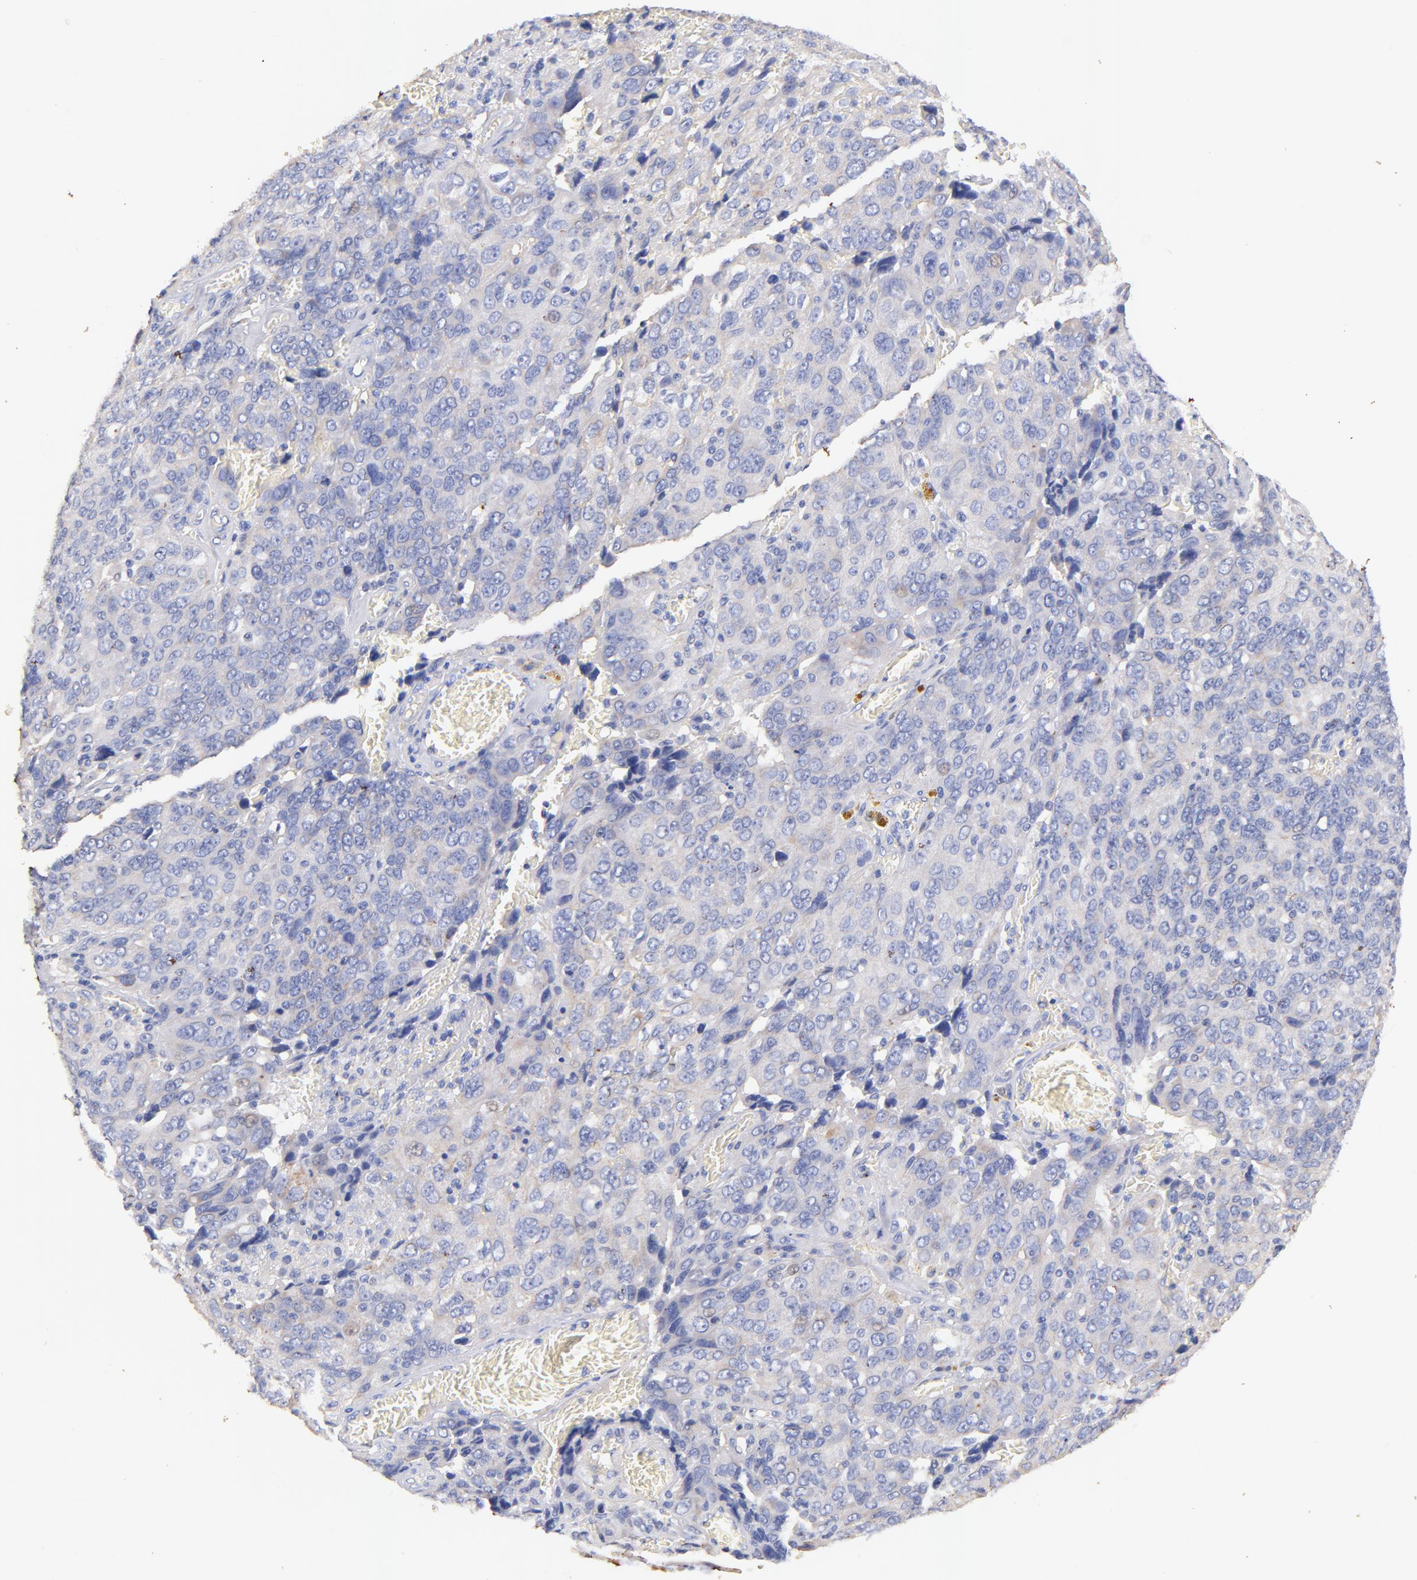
{"staining": {"intensity": "weak", "quantity": "25%-75%", "location": "cytoplasmic/membranous"}, "tissue": "ovarian cancer", "cell_type": "Tumor cells", "image_type": "cancer", "snomed": [{"axis": "morphology", "description": "Carcinoma, endometroid"}, {"axis": "topography", "description": "Ovary"}], "caption": "Tumor cells show low levels of weak cytoplasmic/membranous staining in about 25%-75% of cells in ovarian endometroid carcinoma.", "gene": "IGLV7-43", "patient": {"sex": "female", "age": 75}}